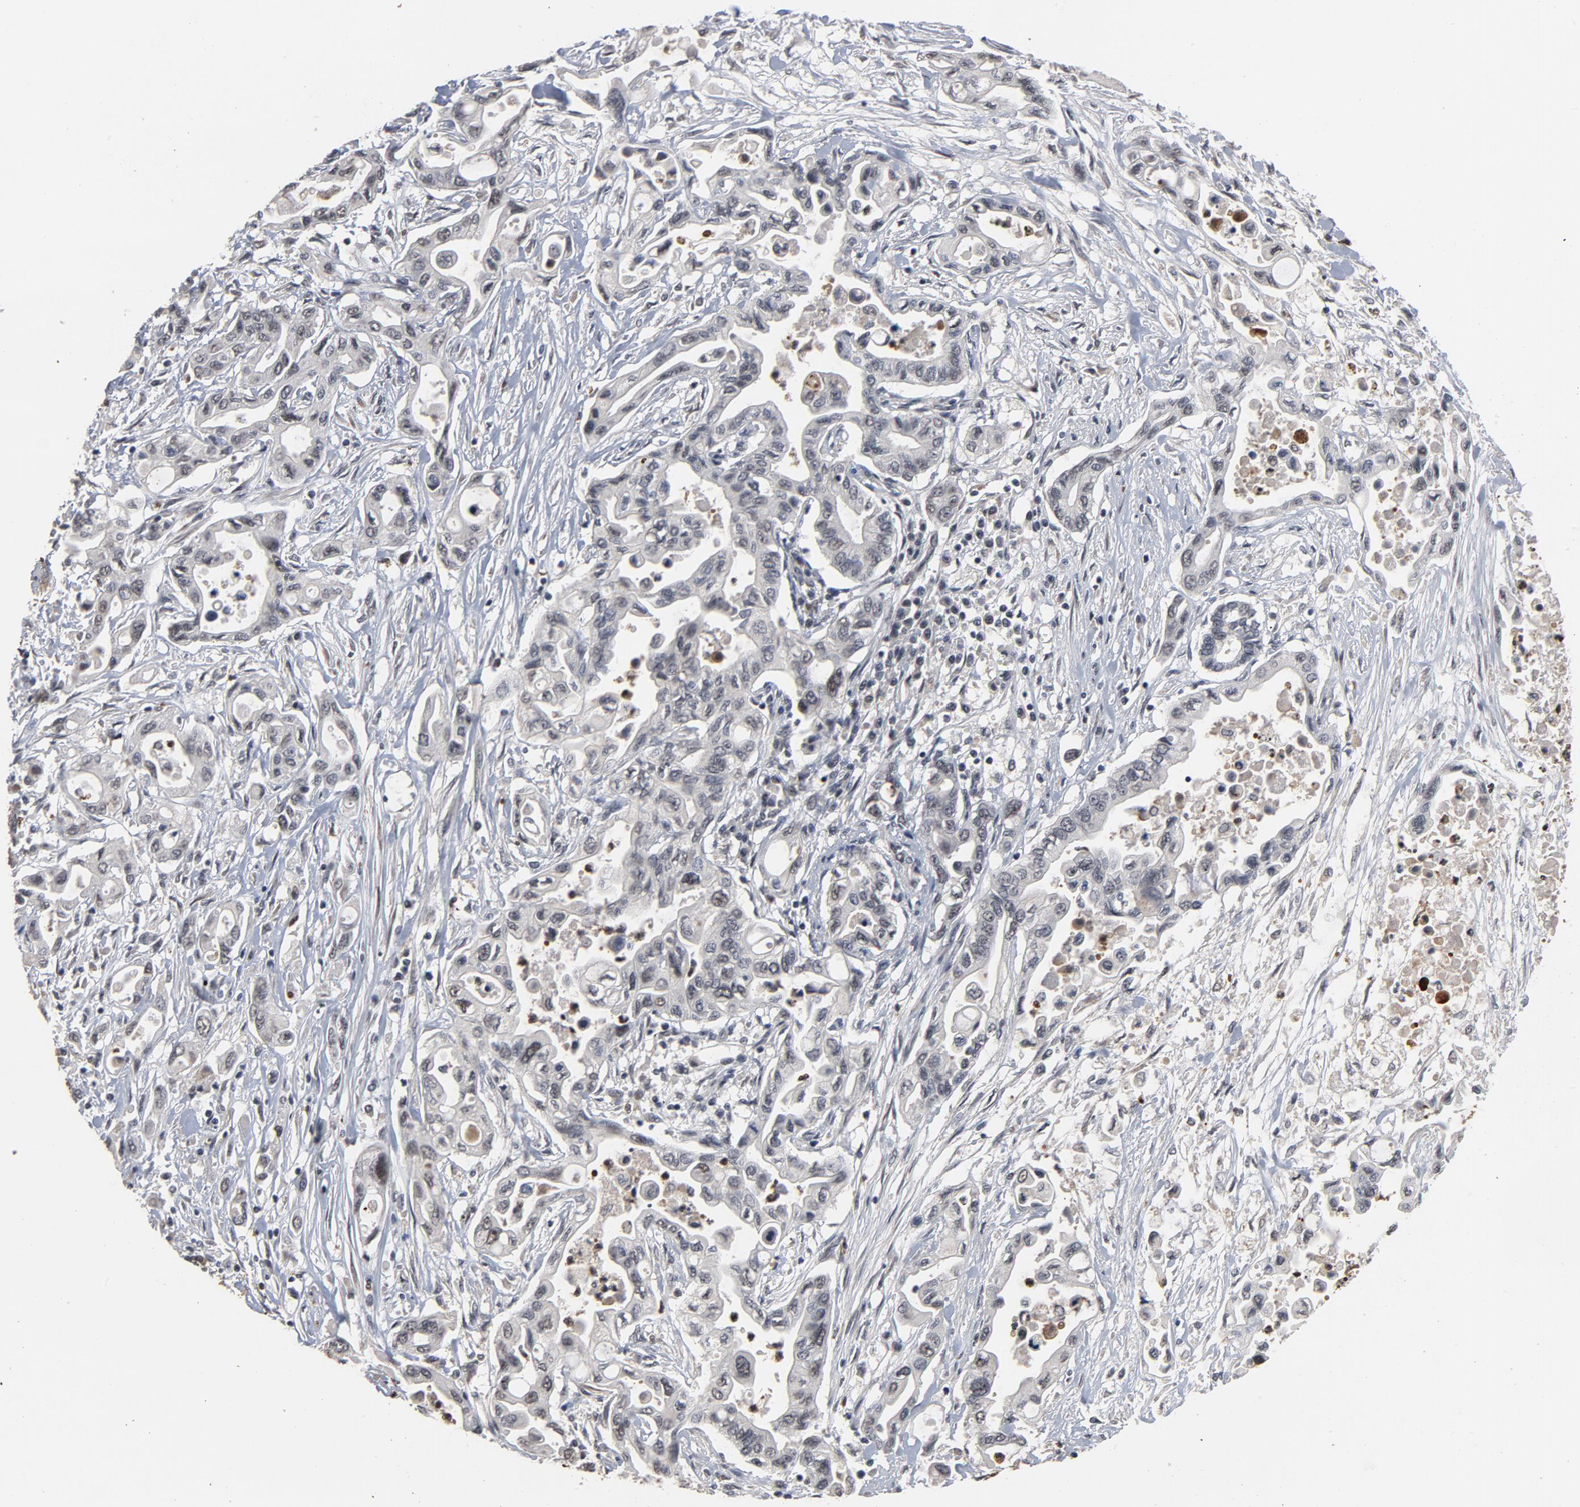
{"staining": {"intensity": "negative", "quantity": "none", "location": "none"}, "tissue": "pancreatic cancer", "cell_type": "Tumor cells", "image_type": "cancer", "snomed": [{"axis": "morphology", "description": "Adenocarcinoma, NOS"}, {"axis": "topography", "description": "Pancreas"}], "caption": "A high-resolution photomicrograph shows immunohistochemistry staining of pancreatic adenocarcinoma, which demonstrates no significant staining in tumor cells.", "gene": "RTL5", "patient": {"sex": "female", "age": 57}}